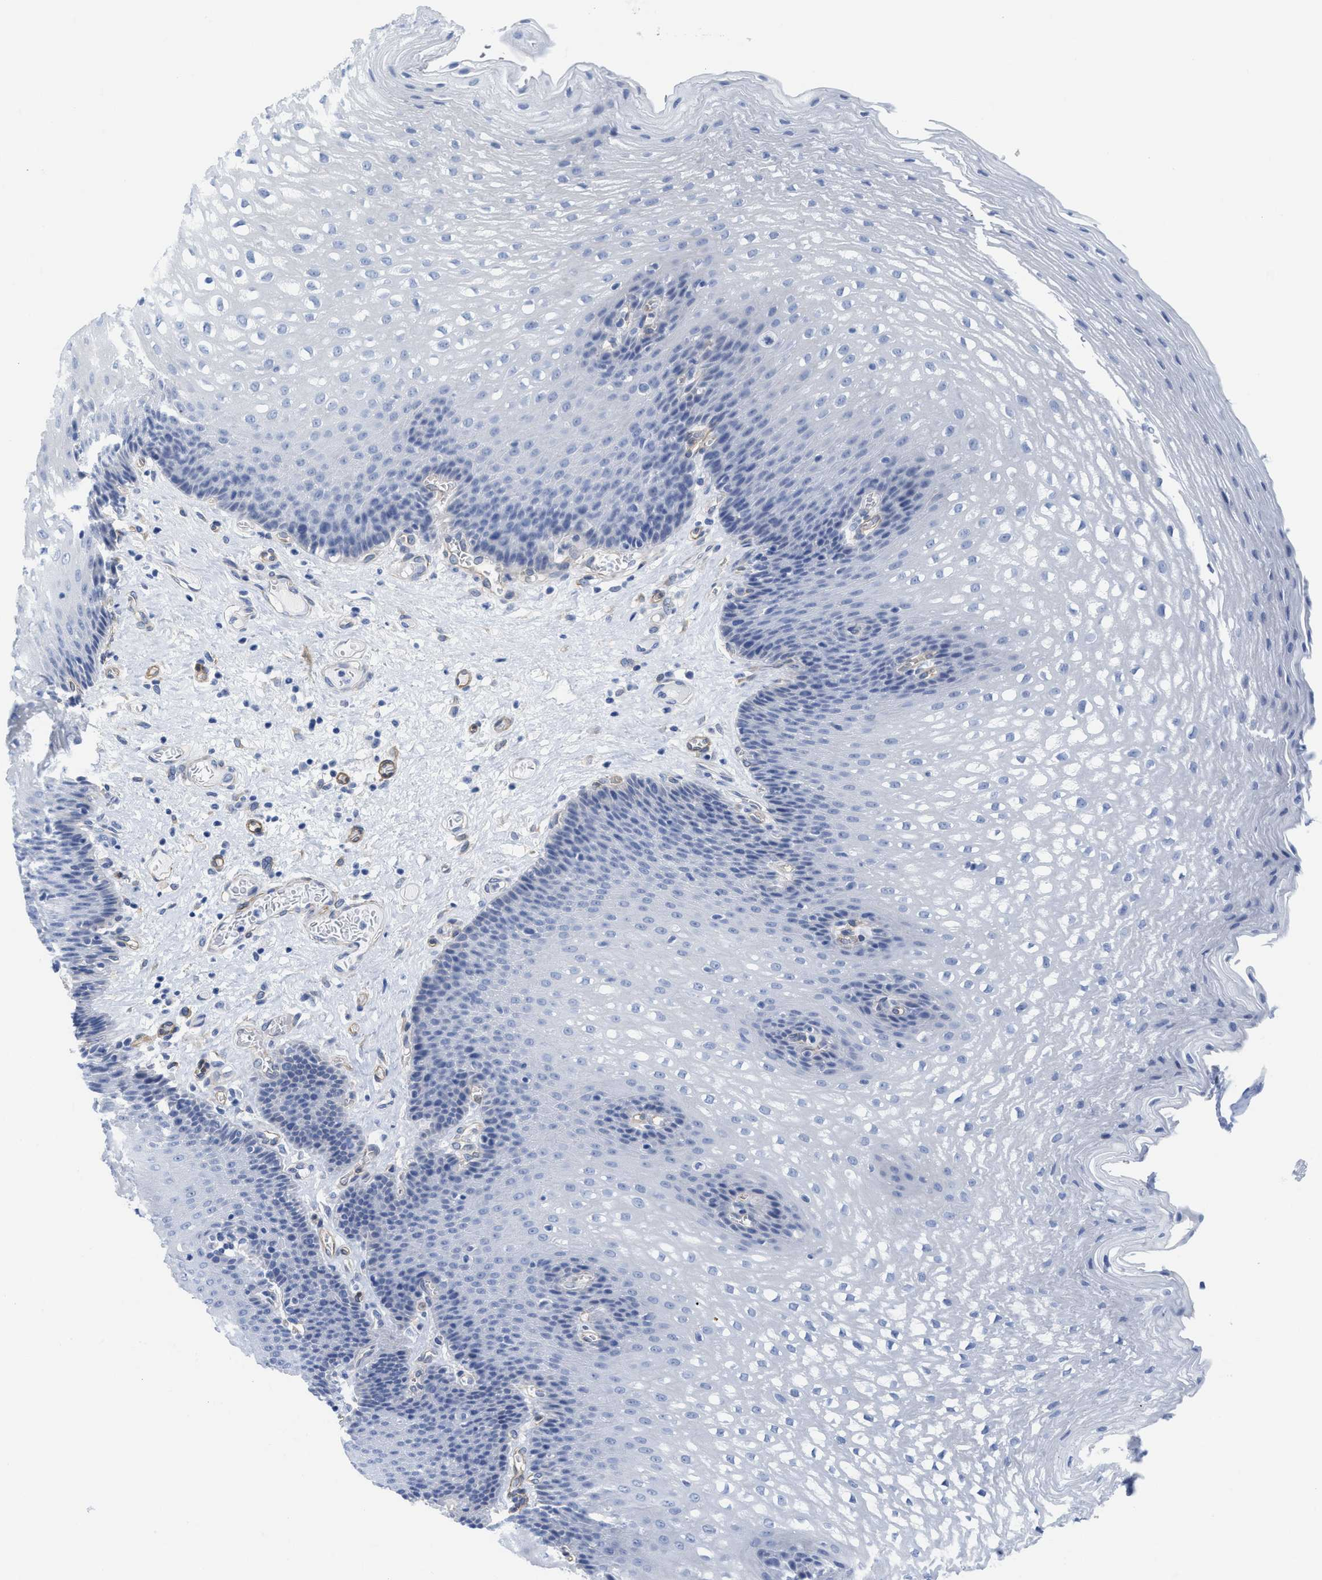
{"staining": {"intensity": "negative", "quantity": "none", "location": "none"}, "tissue": "esophagus", "cell_type": "Squamous epithelial cells", "image_type": "normal", "snomed": [{"axis": "morphology", "description": "Normal tissue, NOS"}, {"axis": "topography", "description": "Esophagus"}], "caption": "Human esophagus stained for a protein using immunohistochemistry reveals no expression in squamous epithelial cells.", "gene": "TUB", "patient": {"sex": "male", "age": 48}}